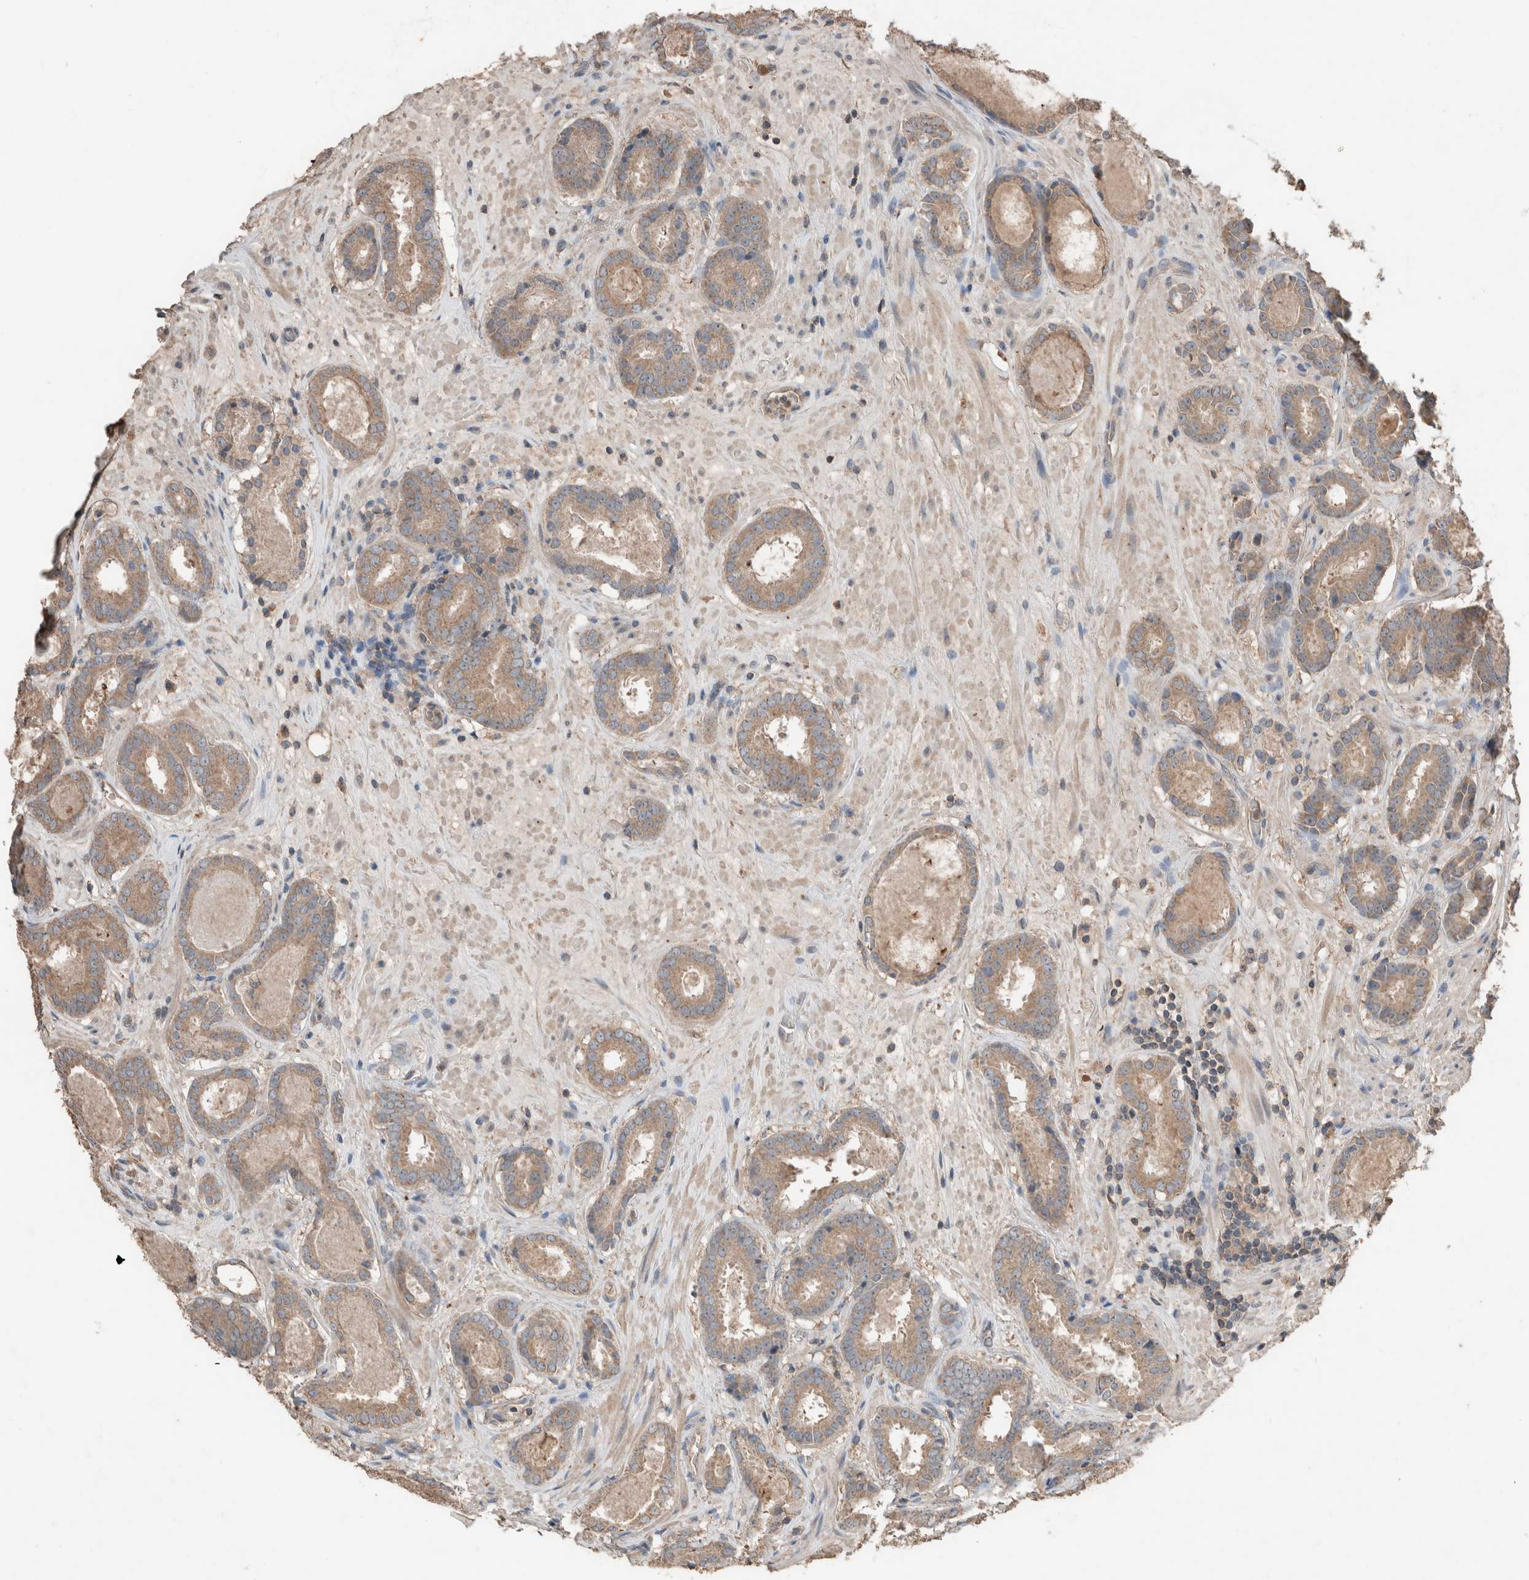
{"staining": {"intensity": "weak", "quantity": ">75%", "location": "cytoplasmic/membranous"}, "tissue": "prostate cancer", "cell_type": "Tumor cells", "image_type": "cancer", "snomed": [{"axis": "morphology", "description": "Adenocarcinoma, Low grade"}, {"axis": "topography", "description": "Prostate"}], "caption": "Brown immunohistochemical staining in low-grade adenocarcinoma (prostate) displays weak cytoplasmic/membranous expression in approximately >75% of tumor cells.", "gene": "ERAP2", "patient": {"sex": "male", "age": 69}}